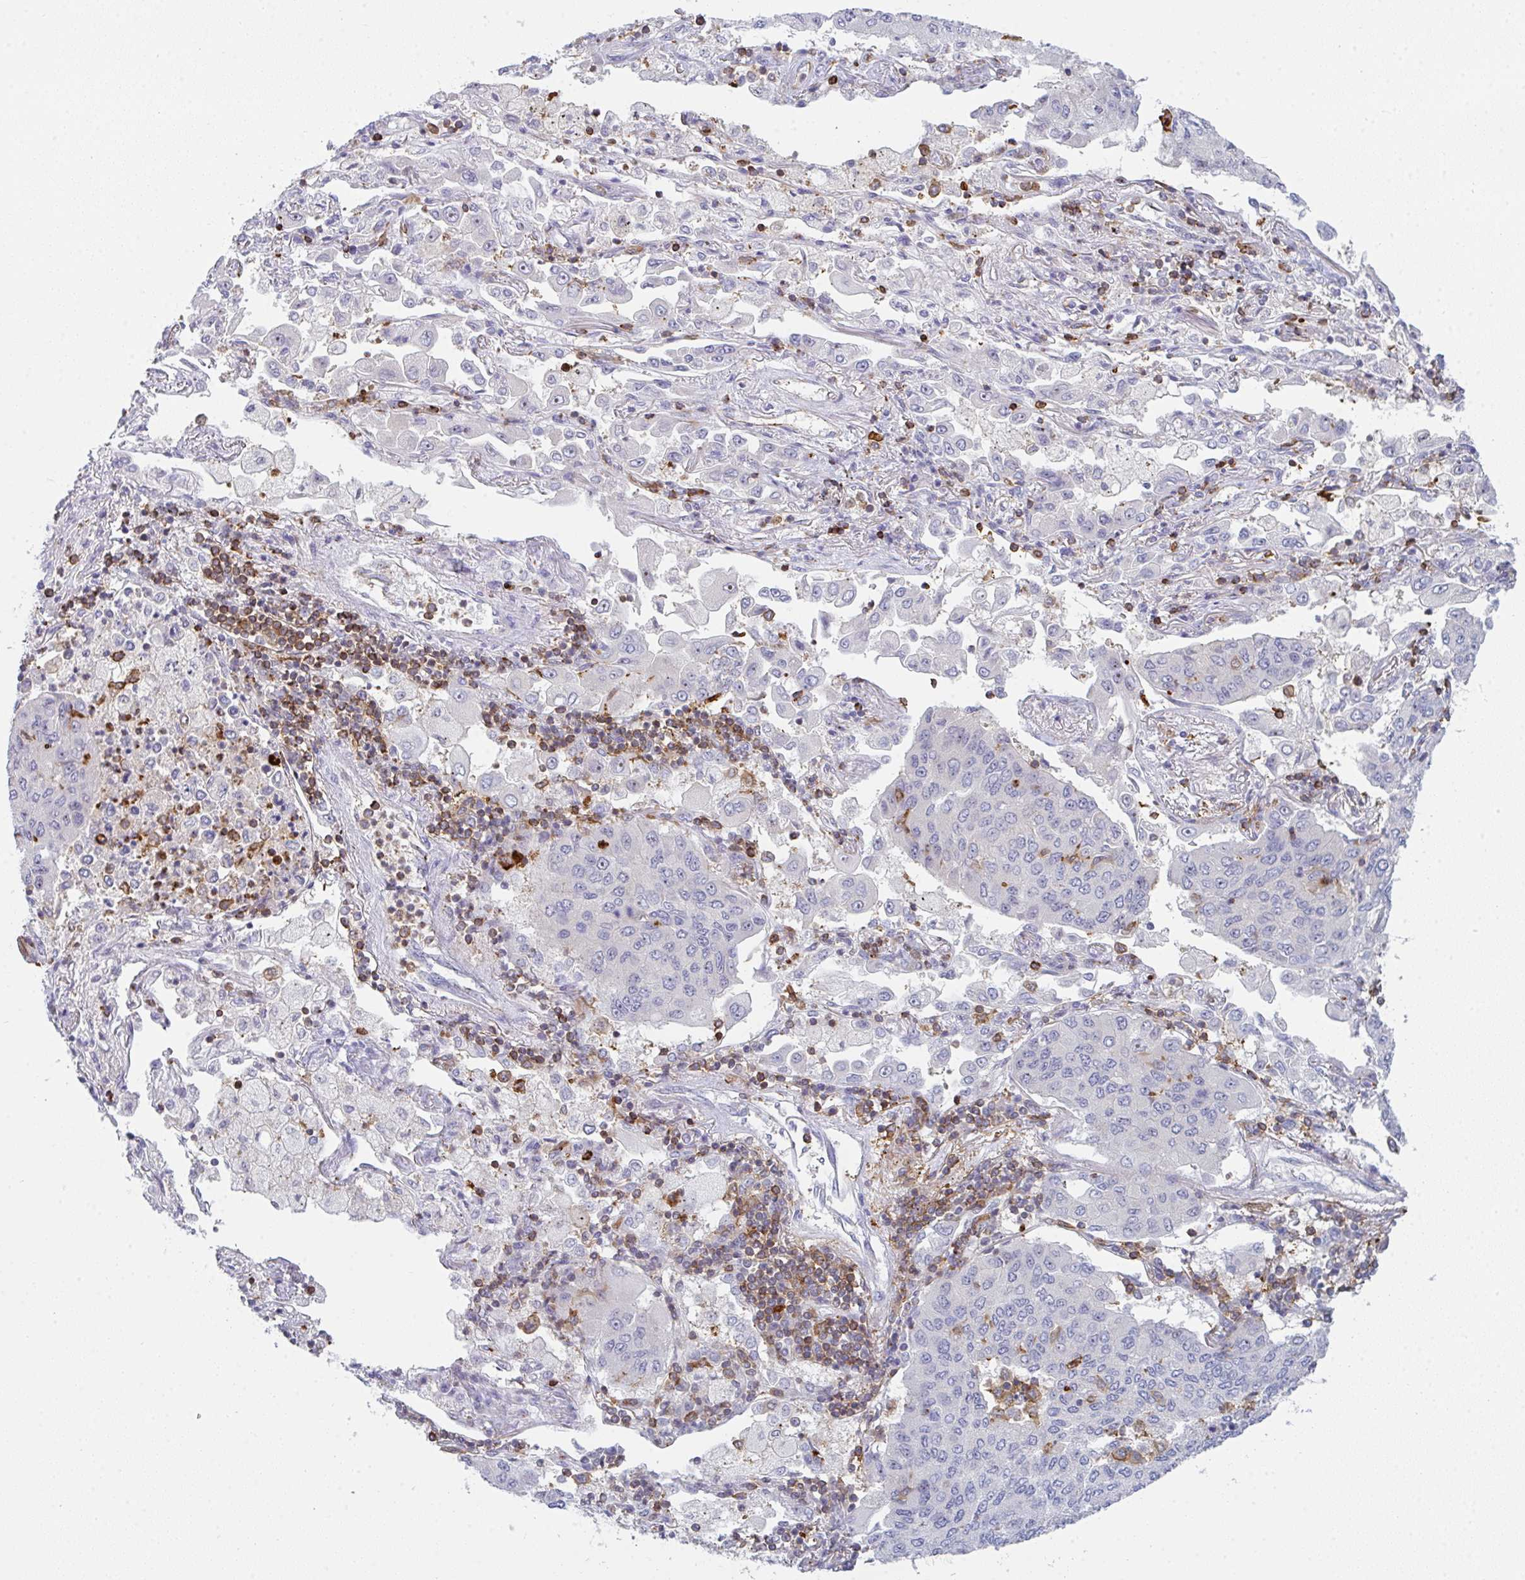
{"staining": {"intensity": "negative", "quantity": "none", "location": "none"}, "tissue": "lung cancer", "cell_type": "Tumor cells", "image_type": "cancer", "snomed": [{"axis": "morphology", "description": "Squamous cell carcinoma, NOS"}, {"axis": "topography", "description": "Lung"}], "caption": "This is an immunohistochemistry (IHC) histopathology image of lung squamous cell carcinoma. There is no staining in tumor cells.", "gene": "CD80", "patient": {"sex": "male", "age": 74}}